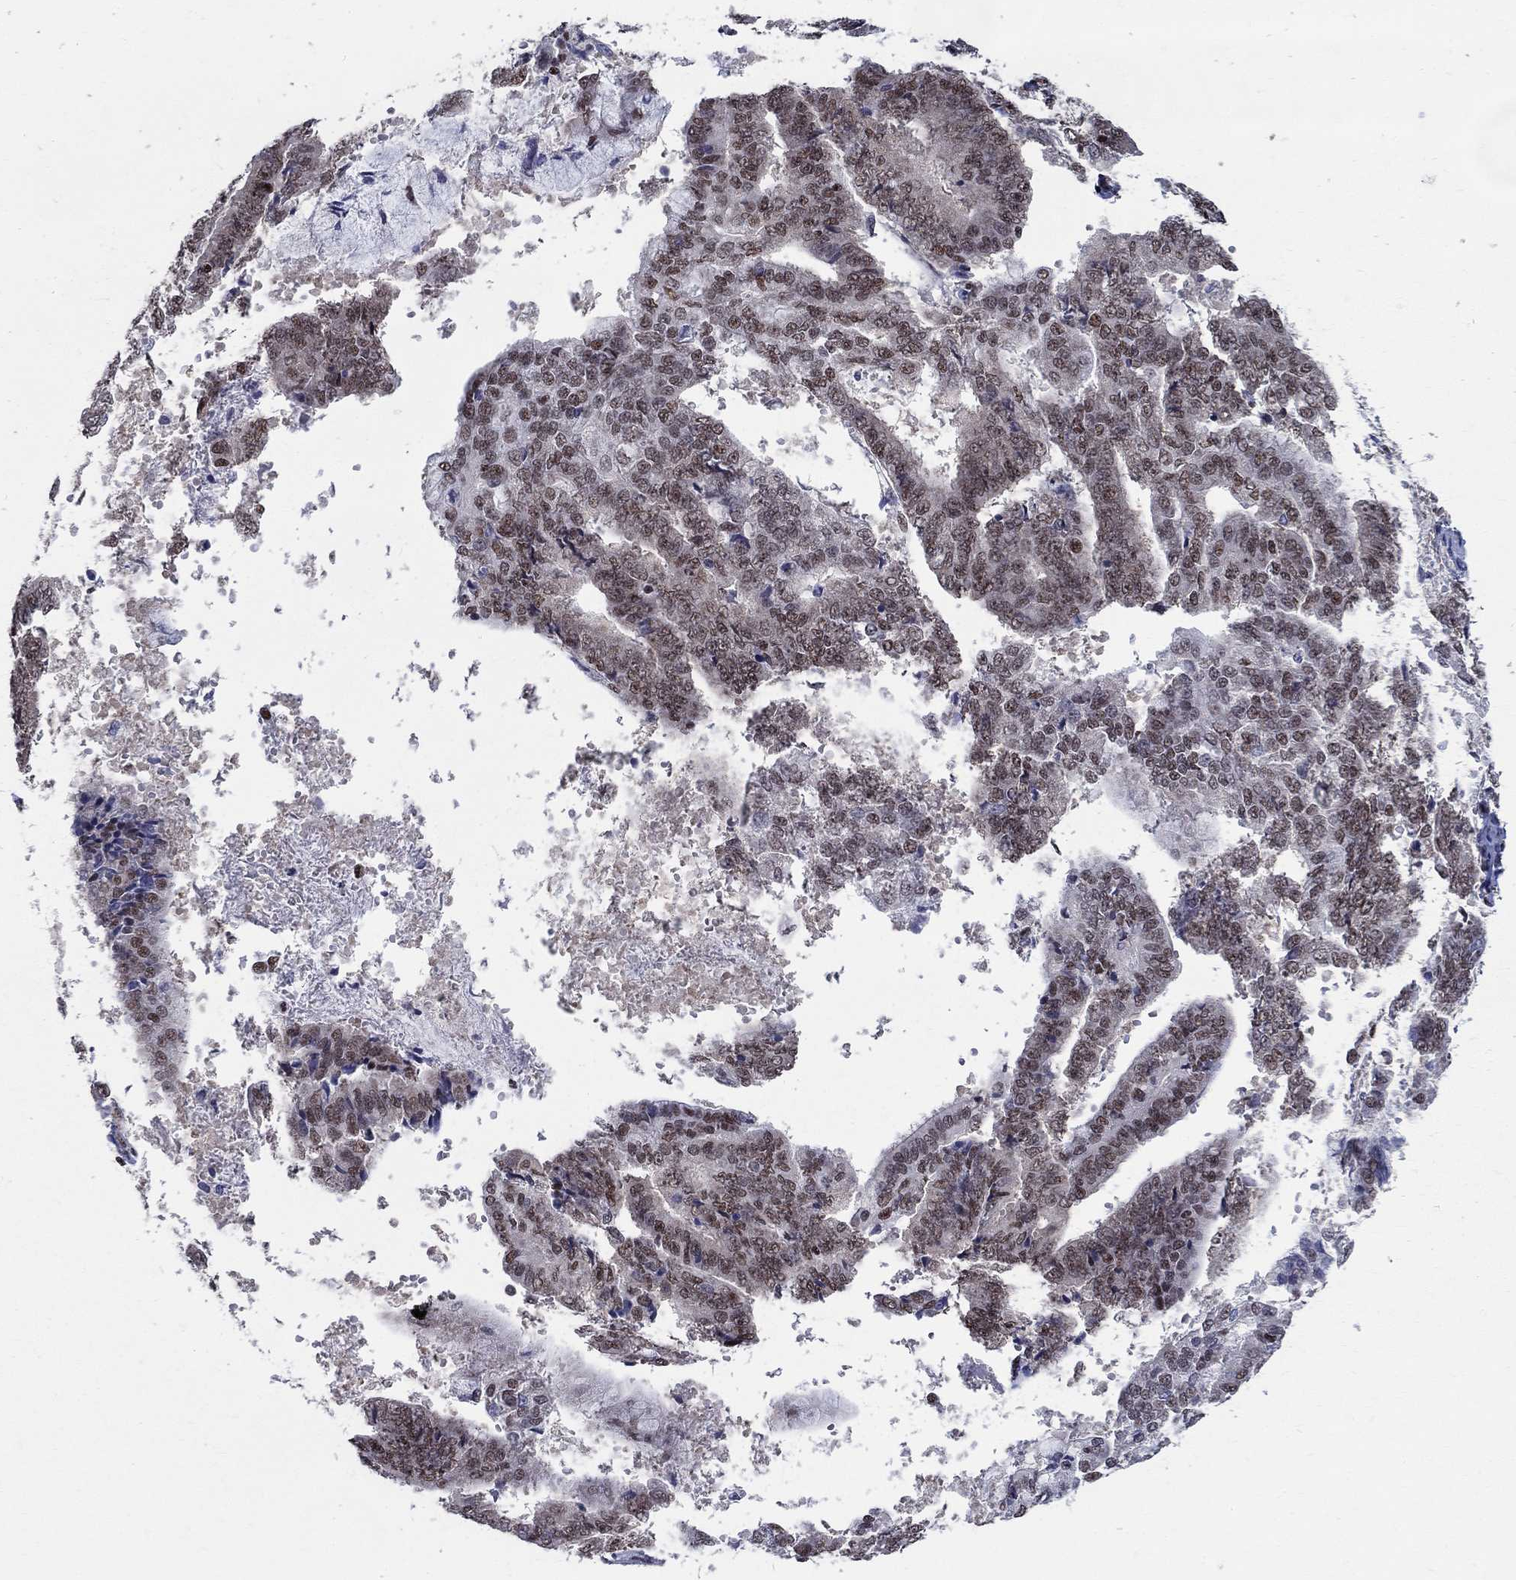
{"staining": {"intensity": "strong", "quantity": "<25%", "location": "nuclear"}, "tissue": "endometrial cancer", "cell_type": "Tumor cells", "image_type": "cancer", "snomed": [{"axis": "morphology", "description": "Adenocarcinoma, NOS"}, {"axis": "topography", "description": "Endometrium"}], "caption": "Immunohistochemical staining of endometrial adenocarcinoma reveals medium levels of strong nuclear protein positivity in approximately <25% of tumor cells.", "gene": "FBXO16", "patient": {"sex": "female", "age": 63}}